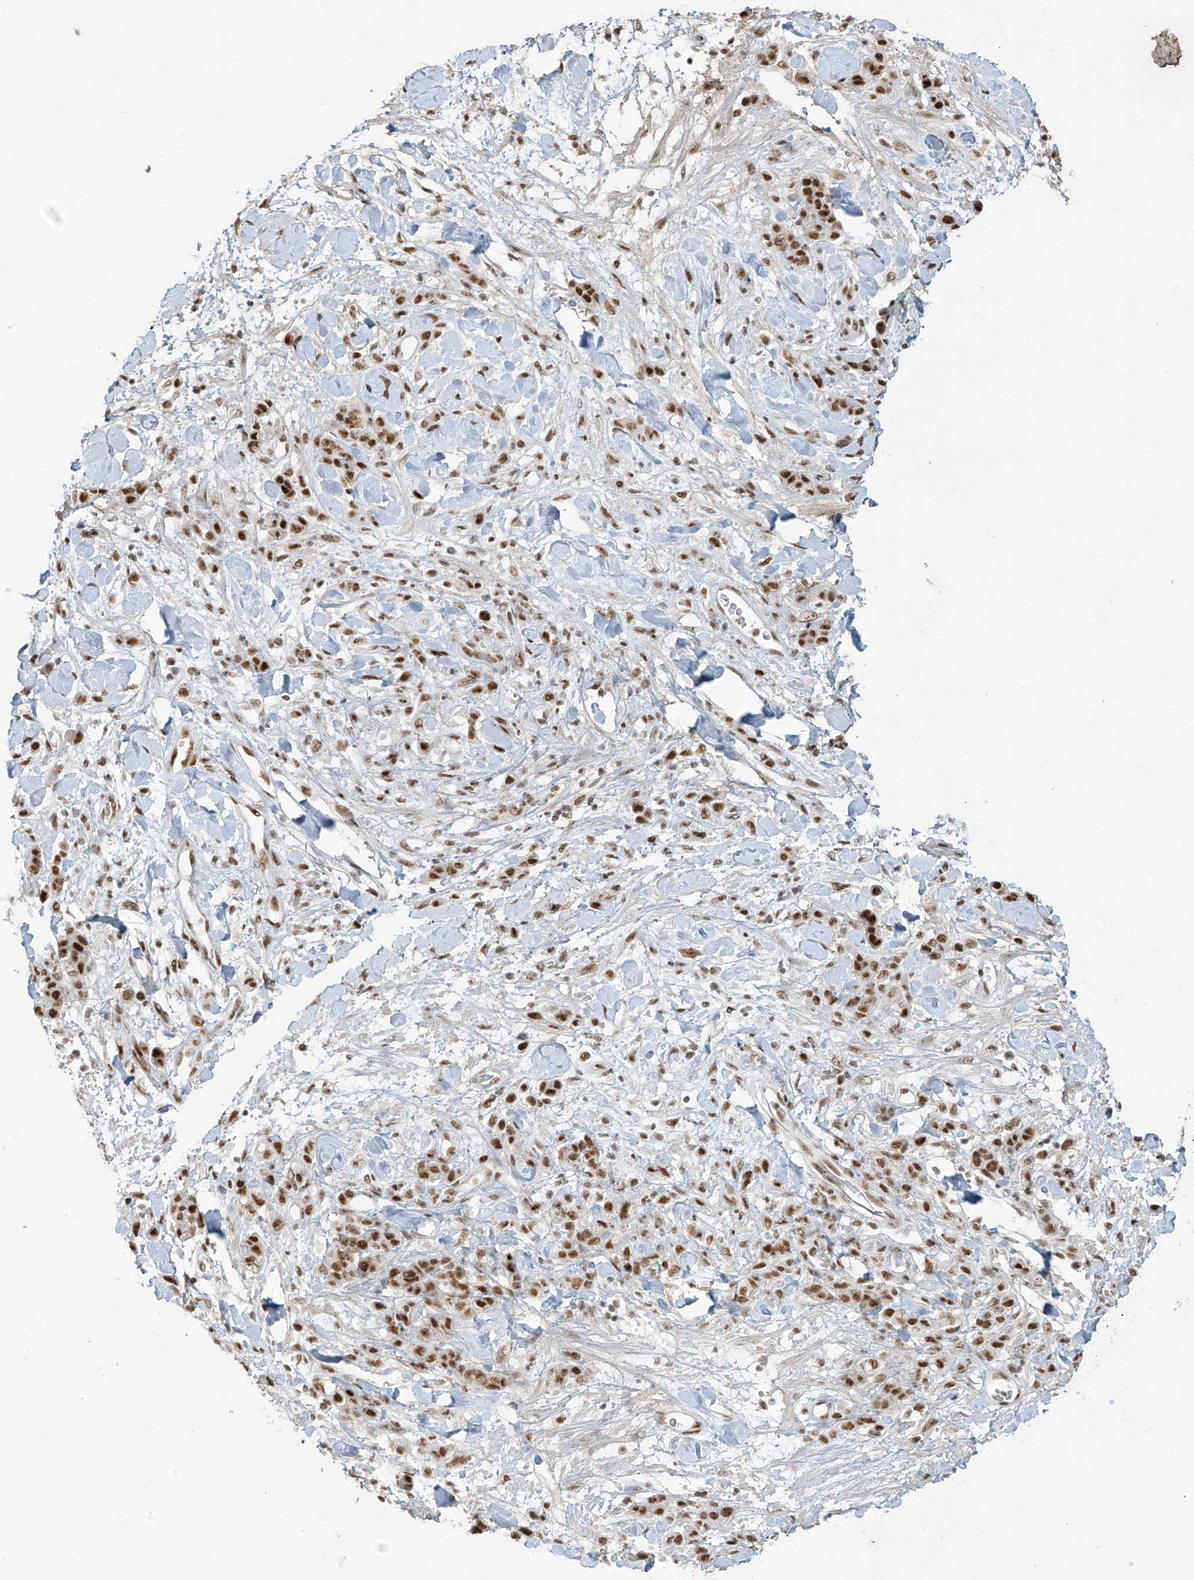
{"staining": {"intensity": "moderate", "quantity": ">75%", "location": "nuclear"}, "tissue": "stomach cancer", "cell_type": "Tumor cells", "image_type": "cancer", "snomed": [{"axis": "morphology", "description": "Normal tissue, NOS"}, {"axis": "morphology", "description": "Adenocarcinoma, NOS"}, {"axis": "topography", "description": "Stomach"}], "caption": "Immunohistochemistry (IHC) (DAB) staining of stomach adenocarcinoma shows moderate nuclear protein expression in approximately >75% of tumor cells. (Brightfield microscopy of DAB IHC at high magnification).", "gene": "MS4A6A", "patient": {"sex": "male", "age": 82}}